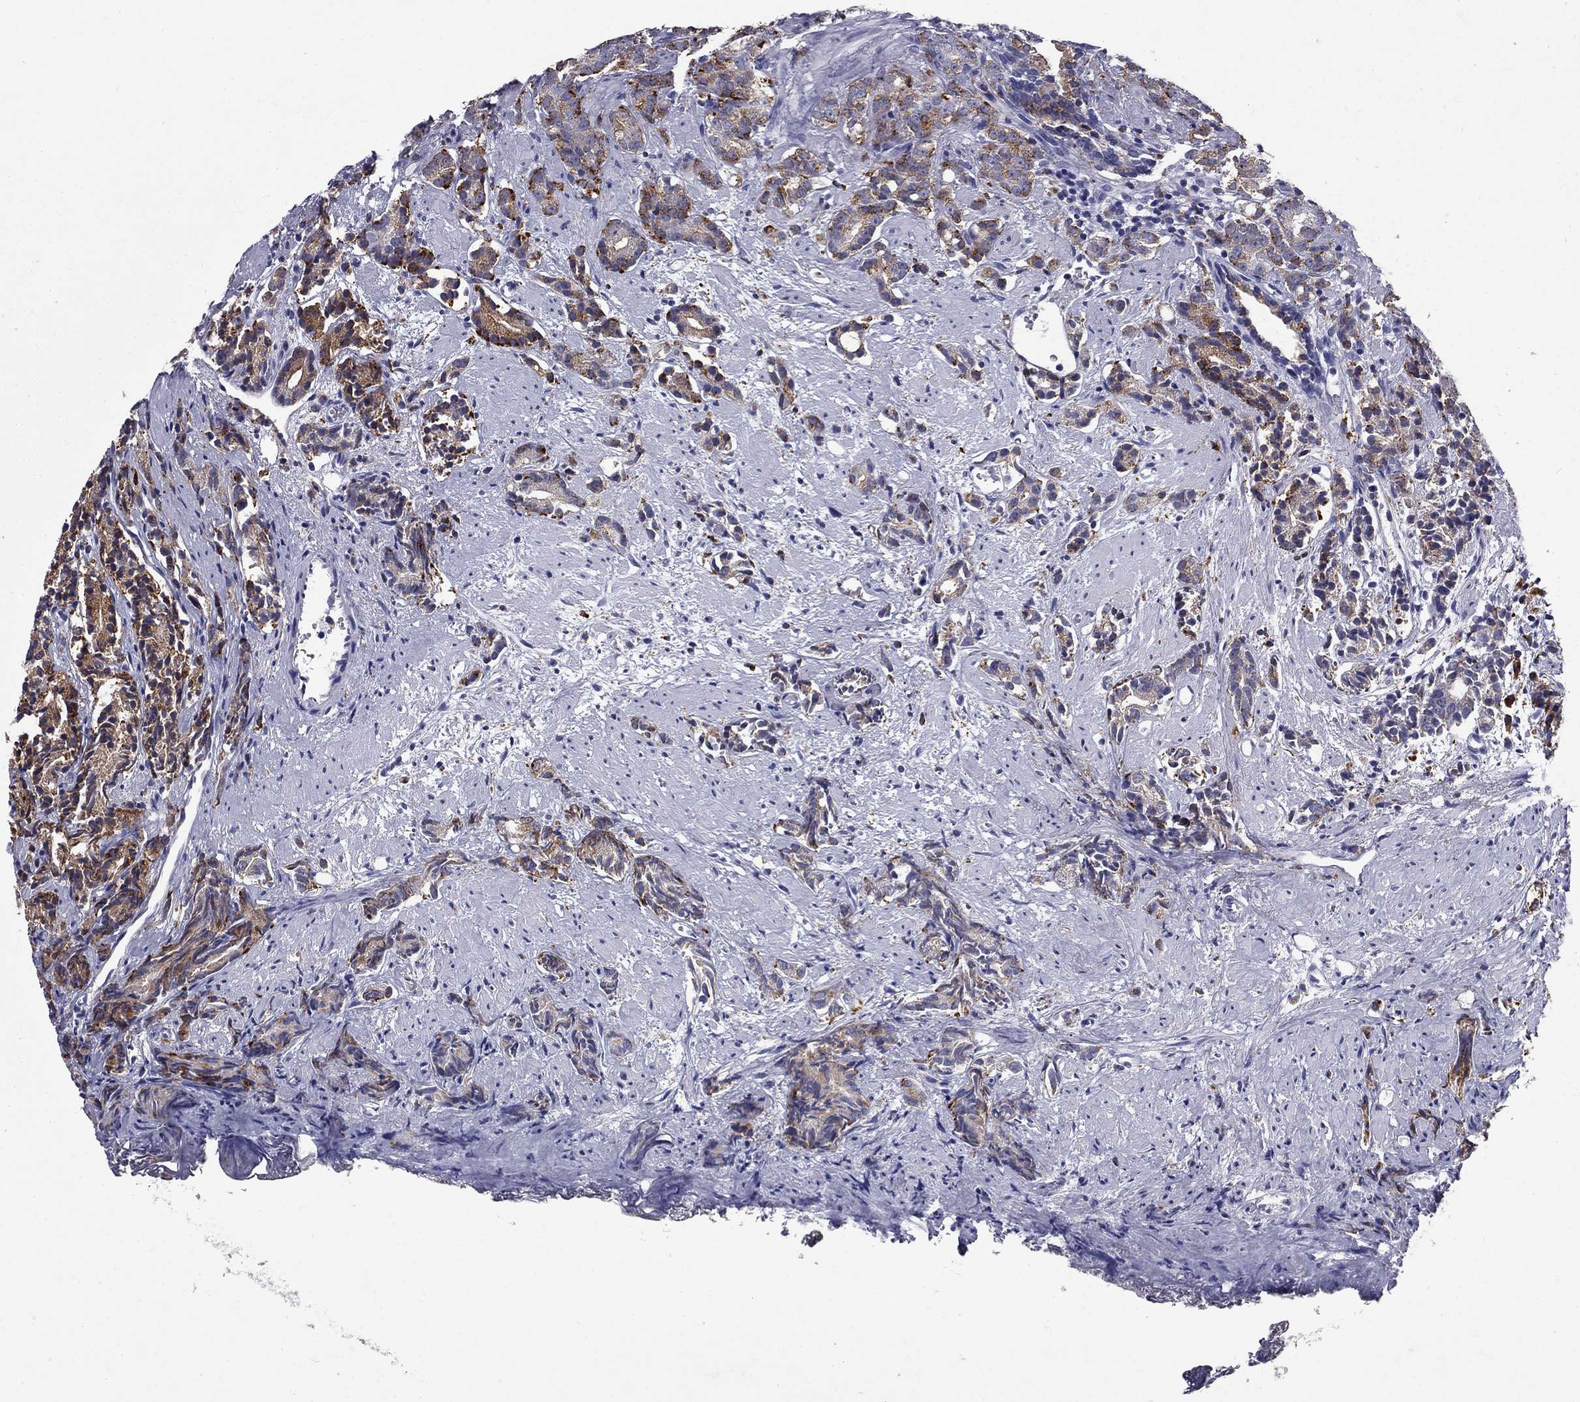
{"staining": {"intensity": "moderate", "quantity": ">75%", "location": "cytoplasmic/membranous"}, "tissue": "prostate cancer", "cell_type": "Tumor cells", "image_type": "cancer", "snomed": [{"axis": "morphology", "description": "Adenocarcinoma, High grade"}, {"axis": "topography", "description": "Prostate"}], "caption": "Prostate cancer (adenocarcinoma (high-grade)) stained with a protein marker demonstrates moderate staining in tumor cells.", "gene": "MADCAM1", "patient": {"sex": "male", "age": 90}}